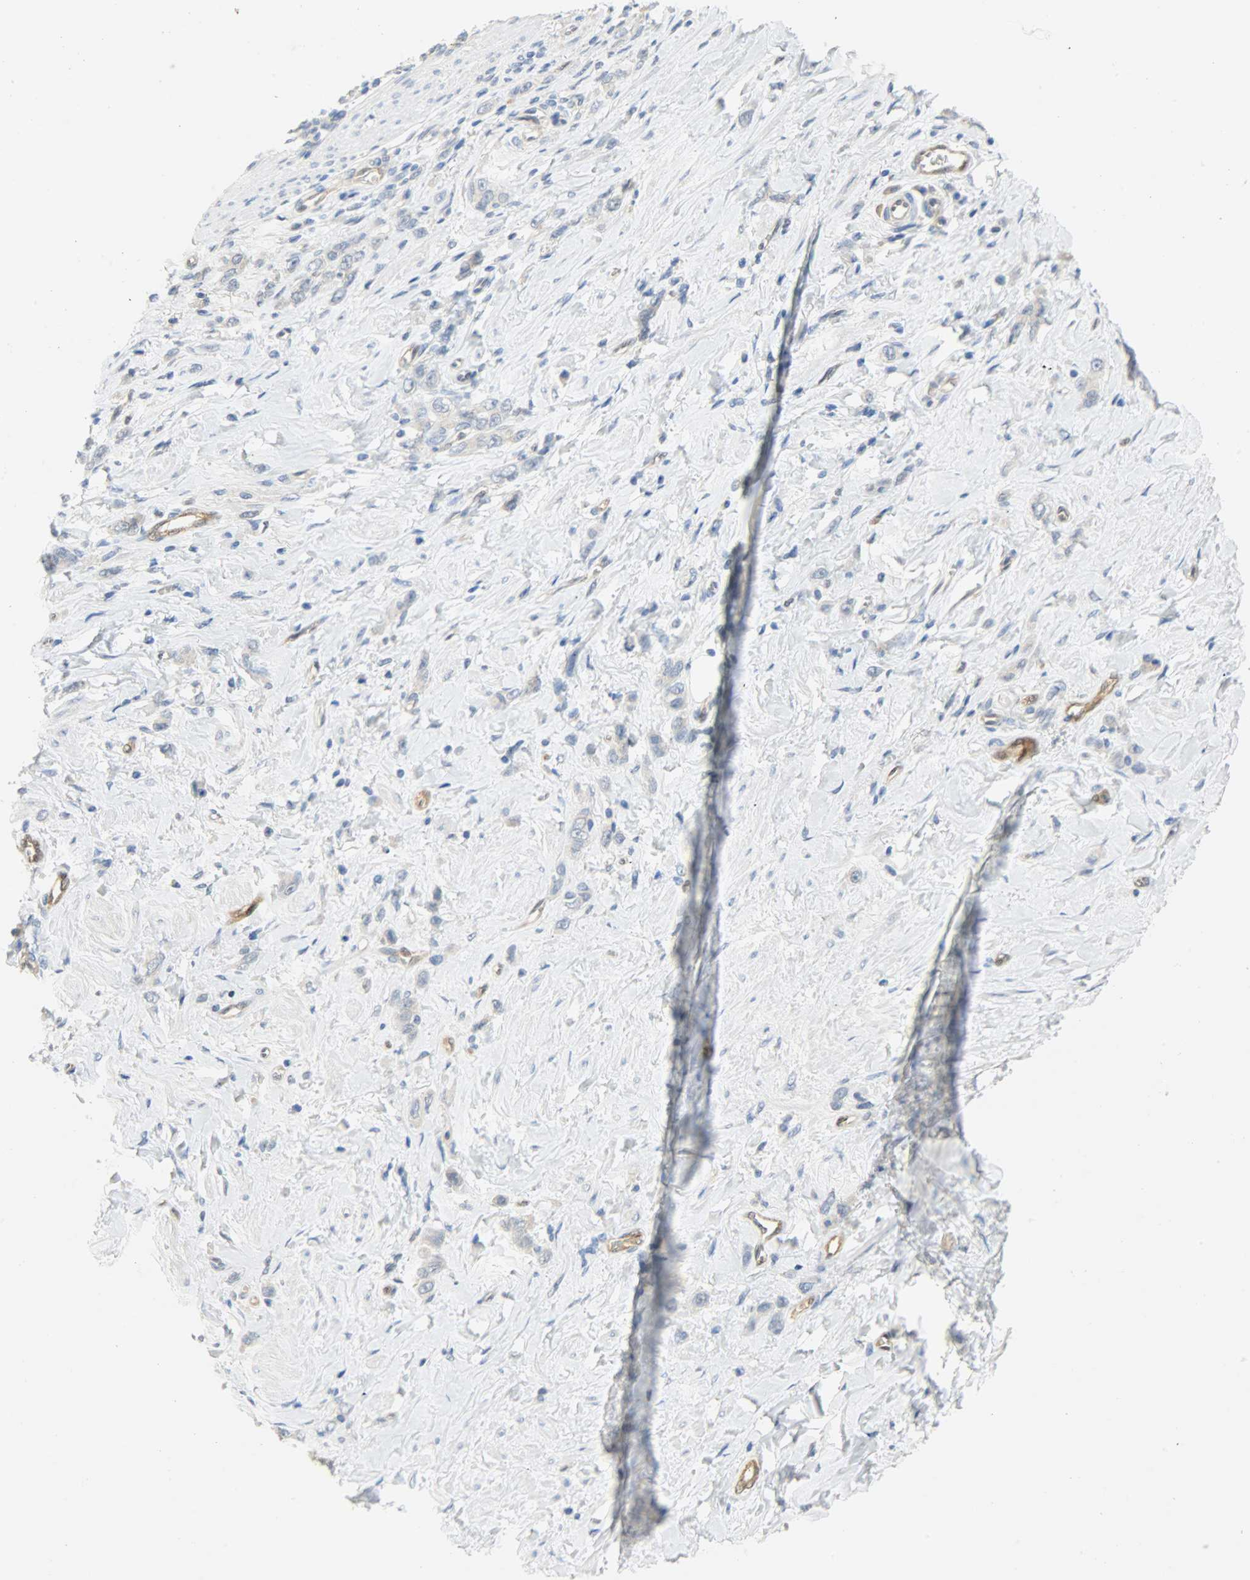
{"staining": {"intensity": "negative", "quantity": "none", "location": "none"}, "tissue": "stomach cancer", "cell_type": "Tumor cells", "image_type": "cancer", "snomed": [{"axis": "morphology", "description": "Adenocarcinoma, NOS"}, {"axis": "topography", "description": "Stomach"}], "caption": "Human stomach cancer (adenocarcinoma) stained for a protein using immunohistochemistry displays no positivity in tumor cells.", "gene": "FKBP1A", "patient": {"sex": "male", "age": 82}}